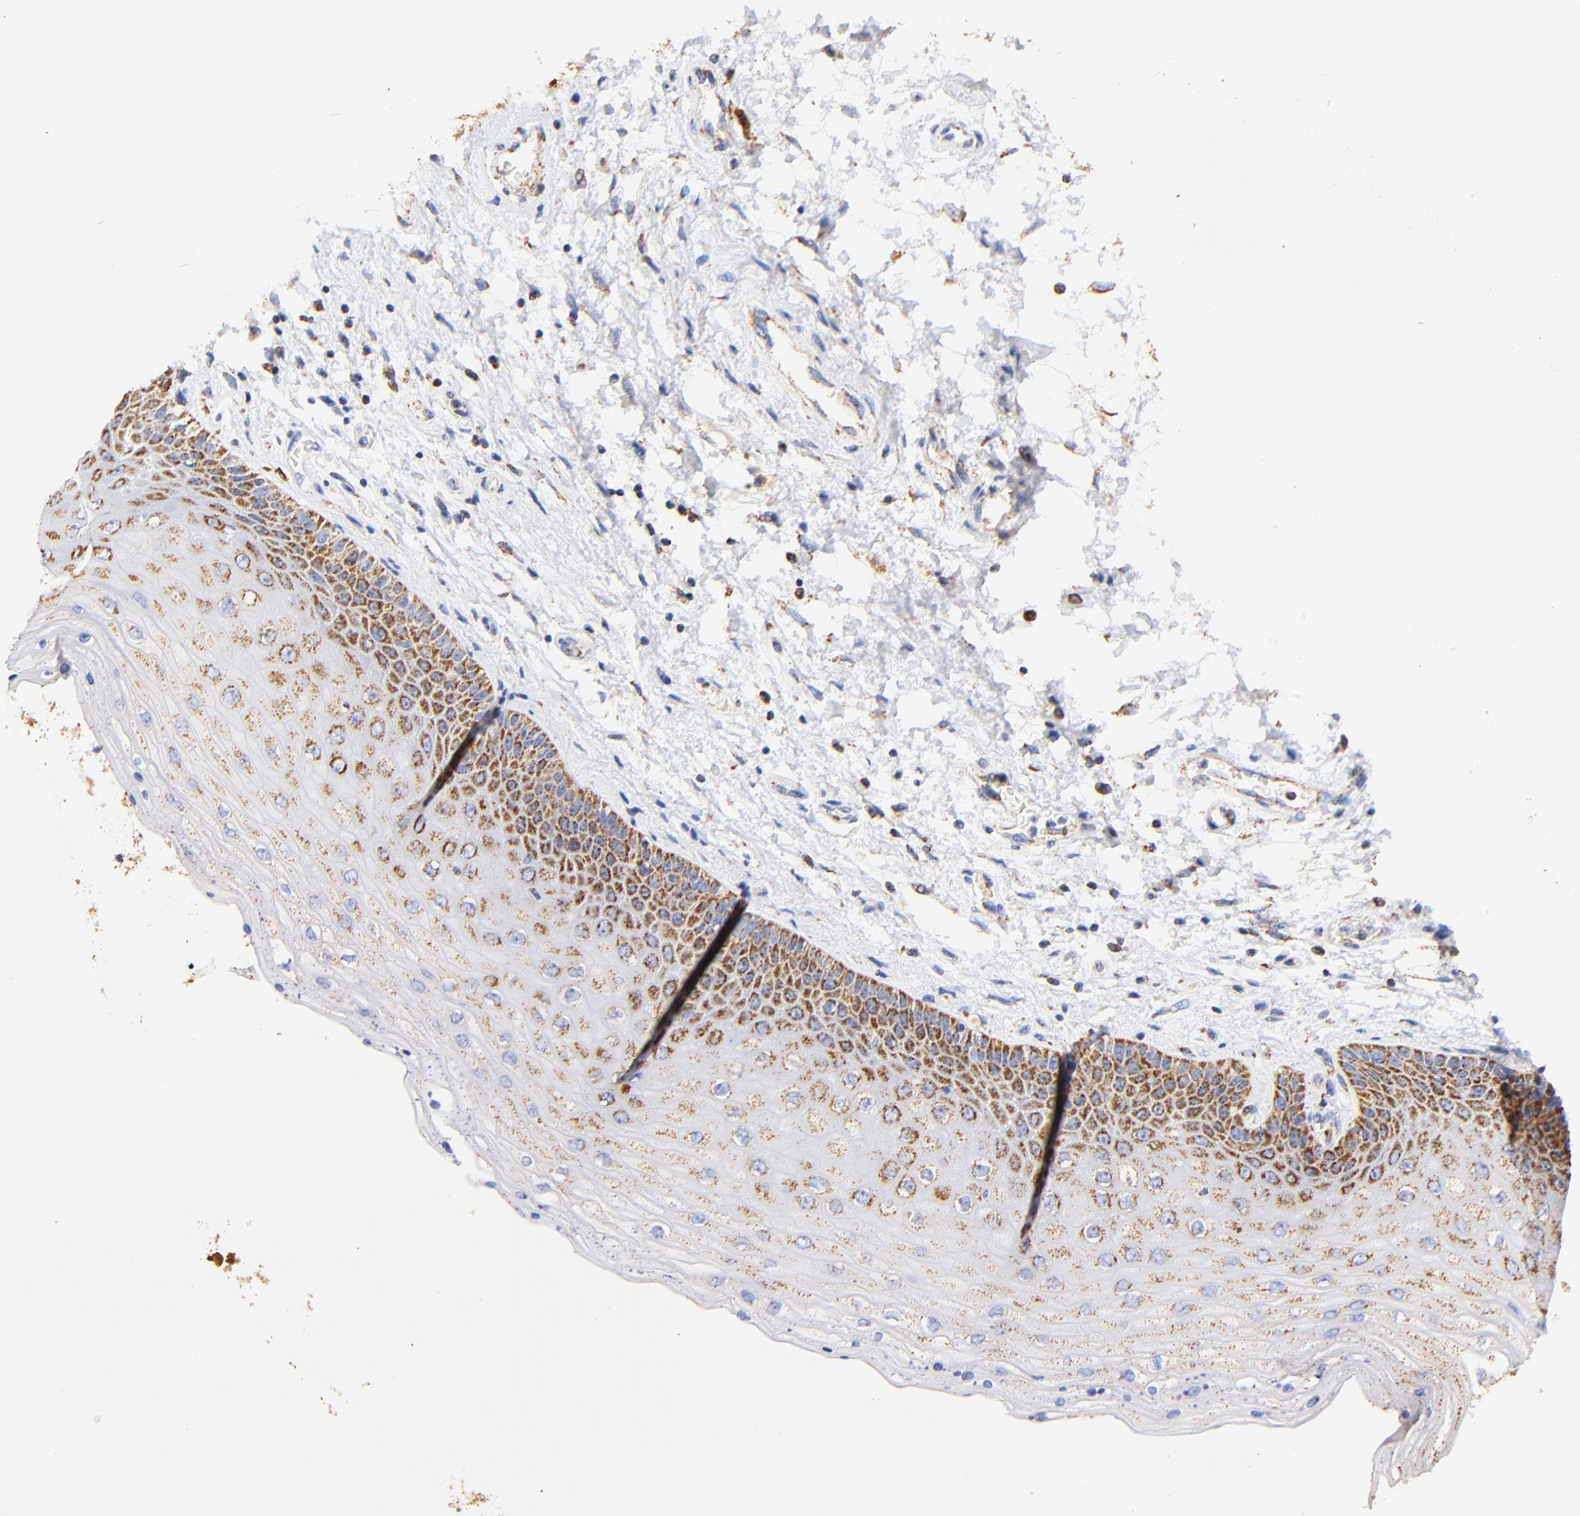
{"staining": {"intensity": "moderate", "quantity": "25%-75%", "location": "cytoplasmic/membranous"}, "tissue": "skin", "cell_type": "Epidermal cells", "image_type": "normal", "snomed": [{"axis": "morphology", "description": "Normal tissue, NOS"}, {"axis": "topography", "description": "Anal"}], "caption": "Skin stained with immunohistochemistry reveals moderate cytoplasmic/membranous positivity in approximately 25%-75% of epidermal cells.", "gene": "ATP5F1D", "patient": {"sex": "female", "age": 46}}